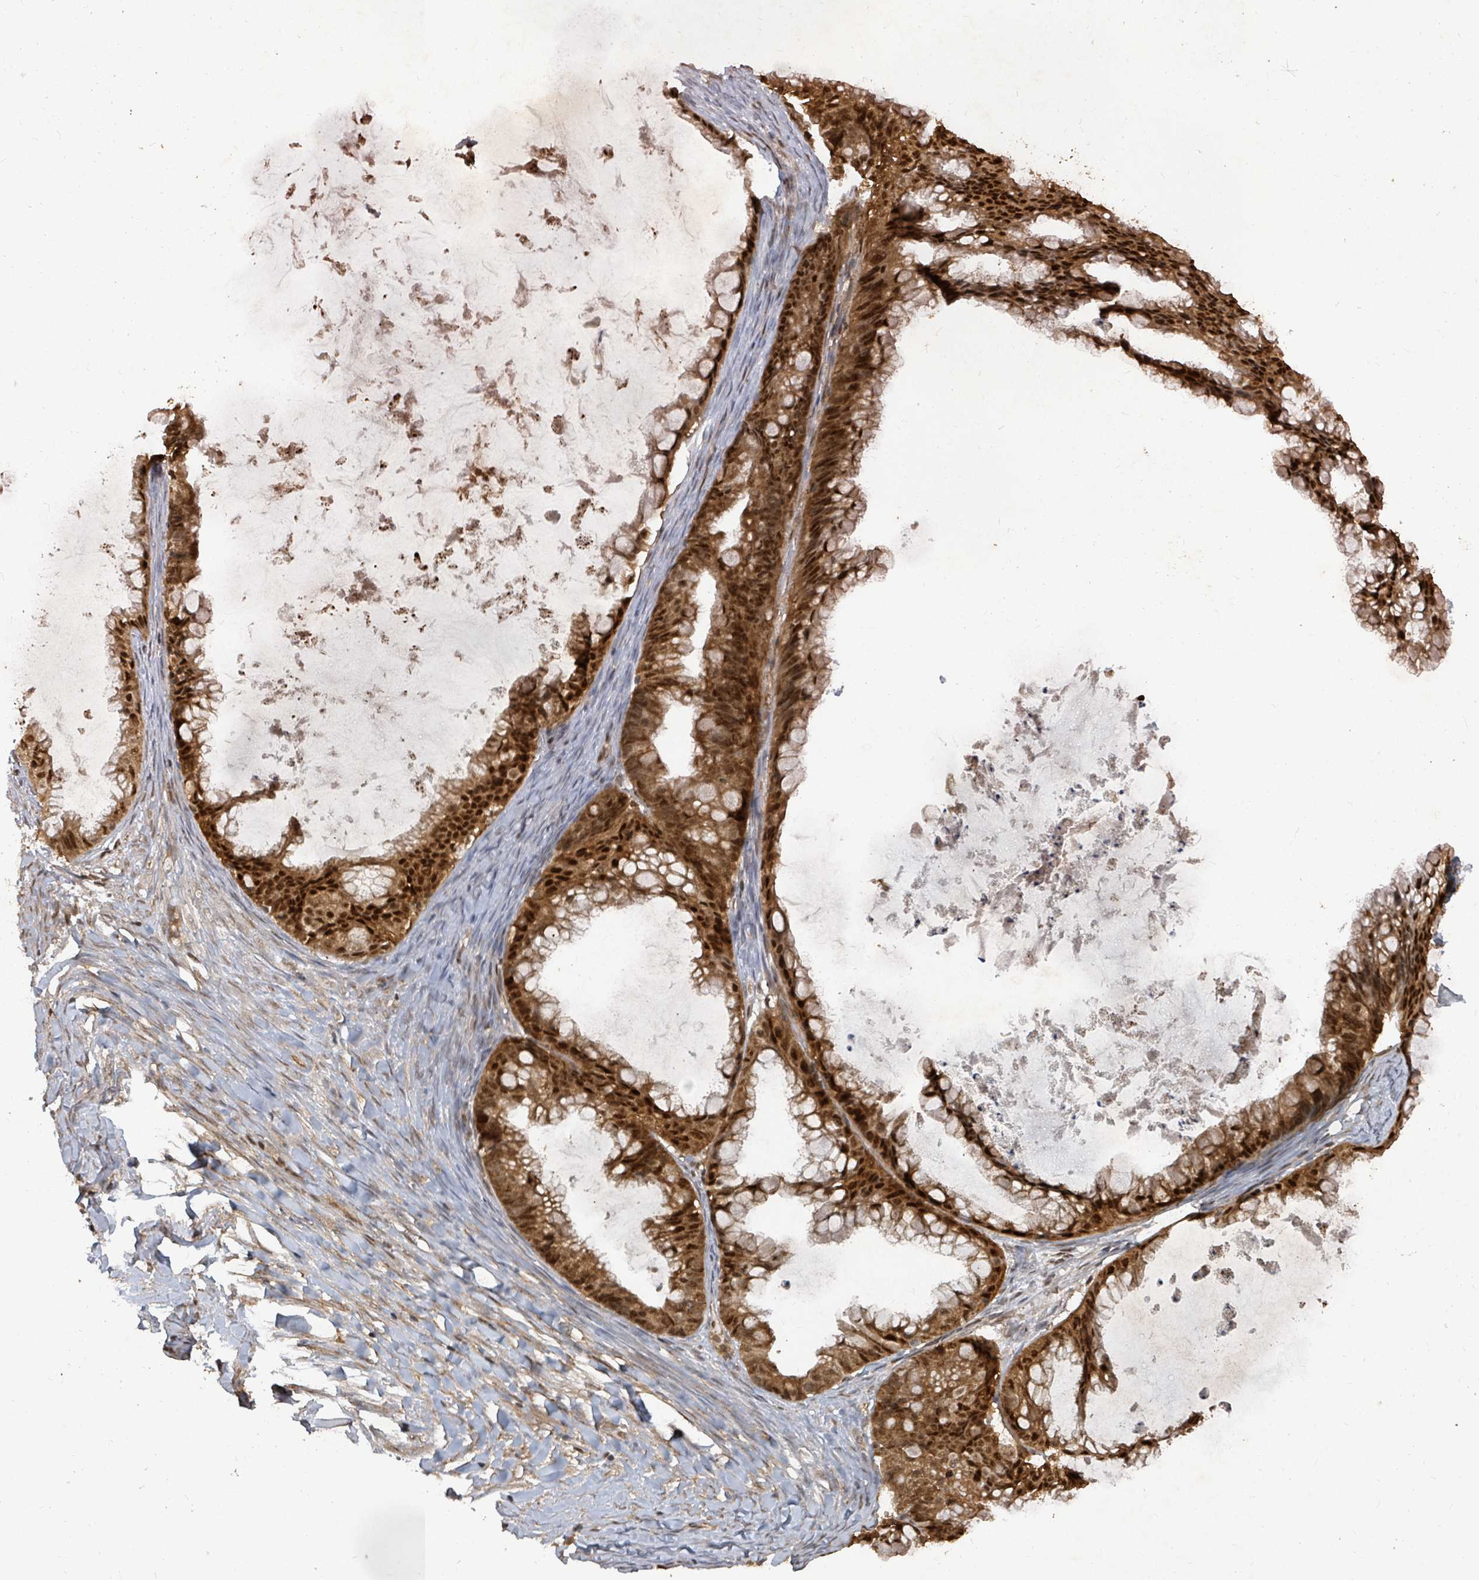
{"staining": {"intensity": "strong", "quantity": ">75%", "location": "cytoplasmic/membranous,nuclear"}, "tissue": "ovarian cancer", "cell_type": "Tumor cells", "image_type": "cancer", "snomed": [{"axis": "morphology", "description": "Cystadenocarcinoma, mucinous, NOS"}, {"axis": "topography", "description": "Ovary"}], "caption": "A brown stain labels strong cytoplasmic/membranous and nuclear expression of a protein in mucinous cystadenocarcinoma (ovarian) tumor cells.", "gene": "KDM4E", "patient": {"sex": "female", "age": 35}}